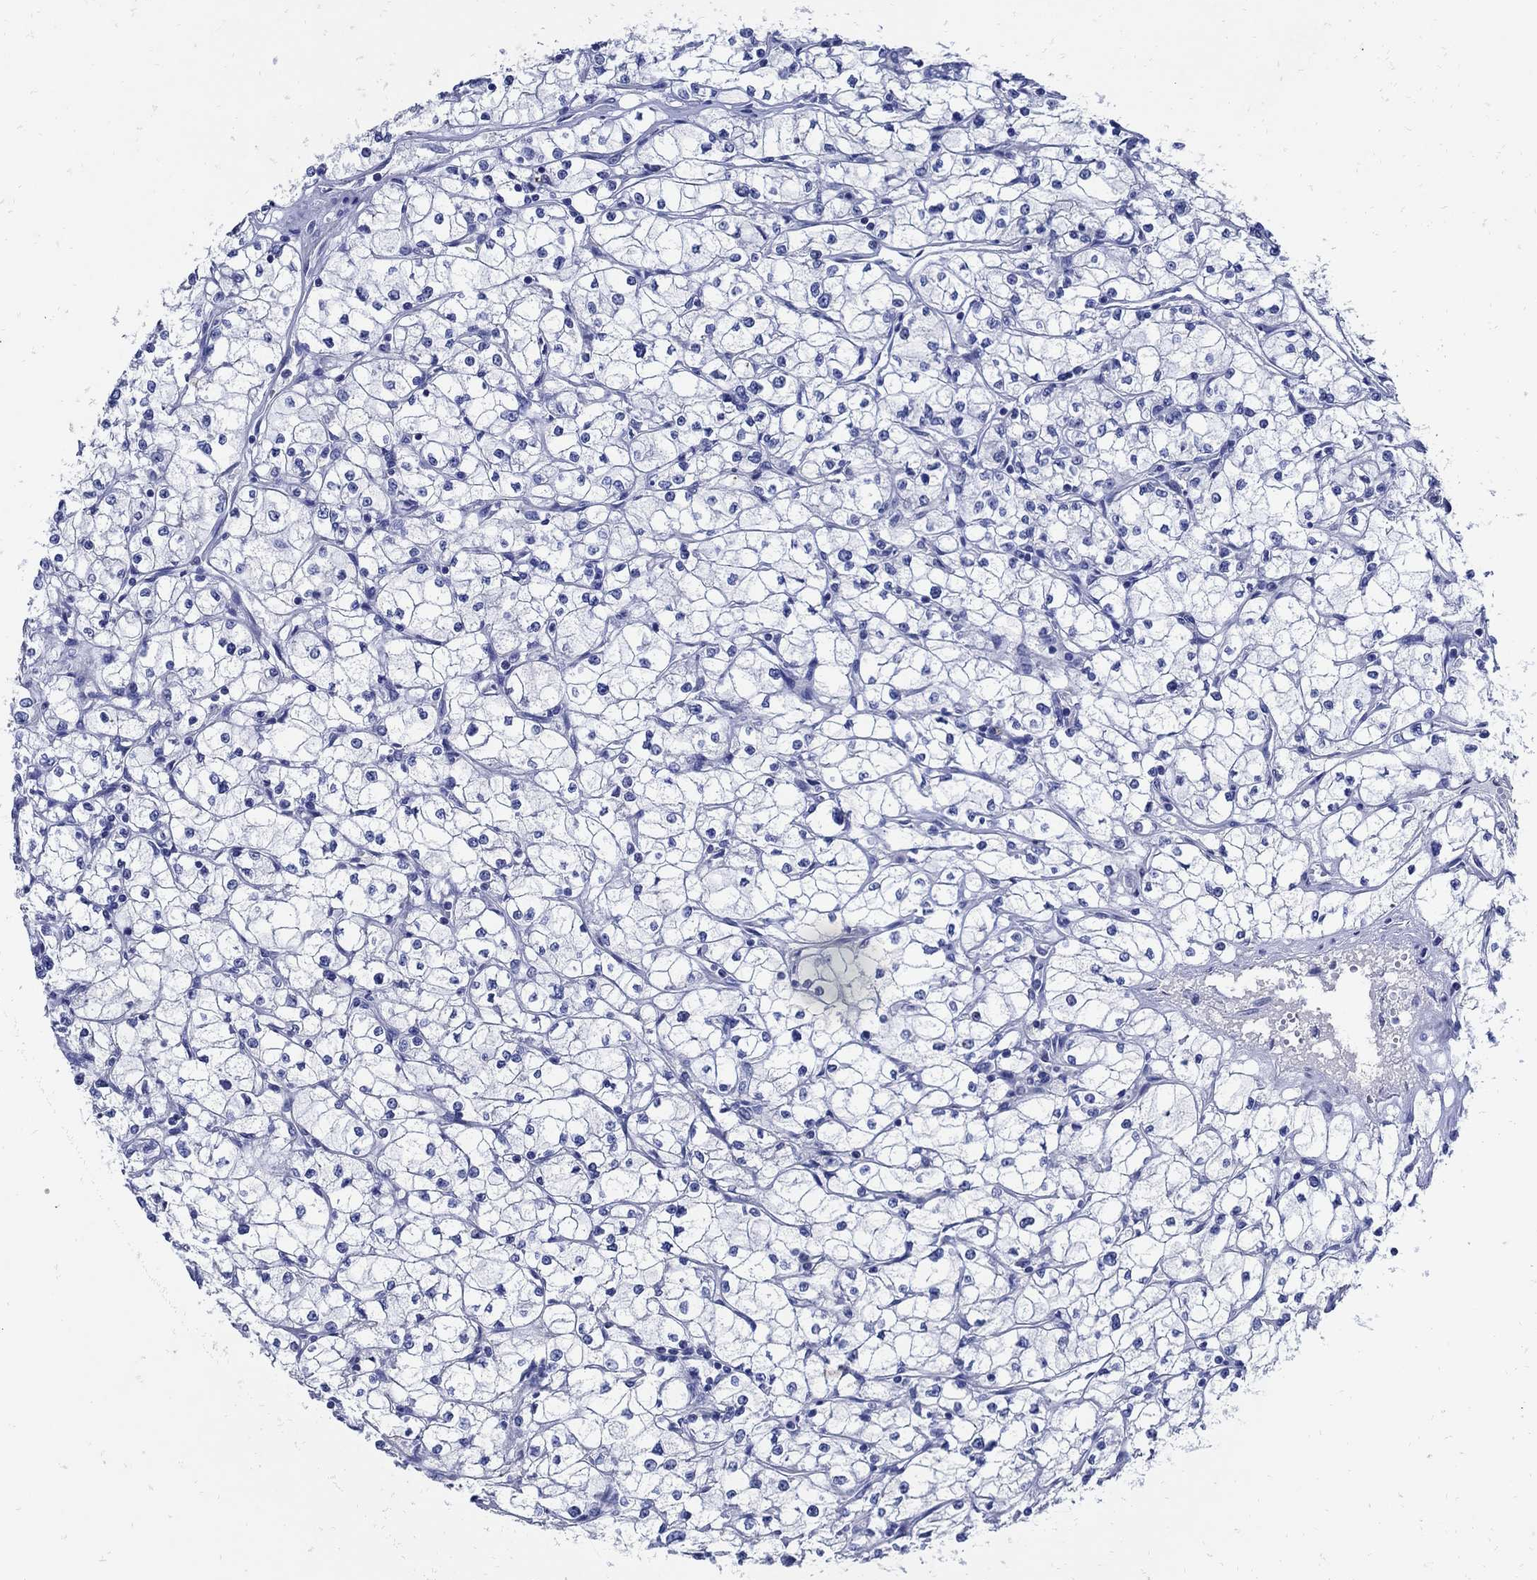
{"staining": {"intensity": "negative", "quantity": "none", "location": "none"}, "tissue": "renal cancer", "cell_type": "Tumor cells", "image_type": "cancer", "snomed": [{"axis": "morphology", "description": "Adenocarcinoma, NOS"}, {"axis": "topography", "description": "Kidney"}], "caption": "Protein analysis of adenocarcinoma (renal) displays no significant positivity in tumor cells.", "gene": "NOS1", "patient": {"sex": "male", "age": 67}}